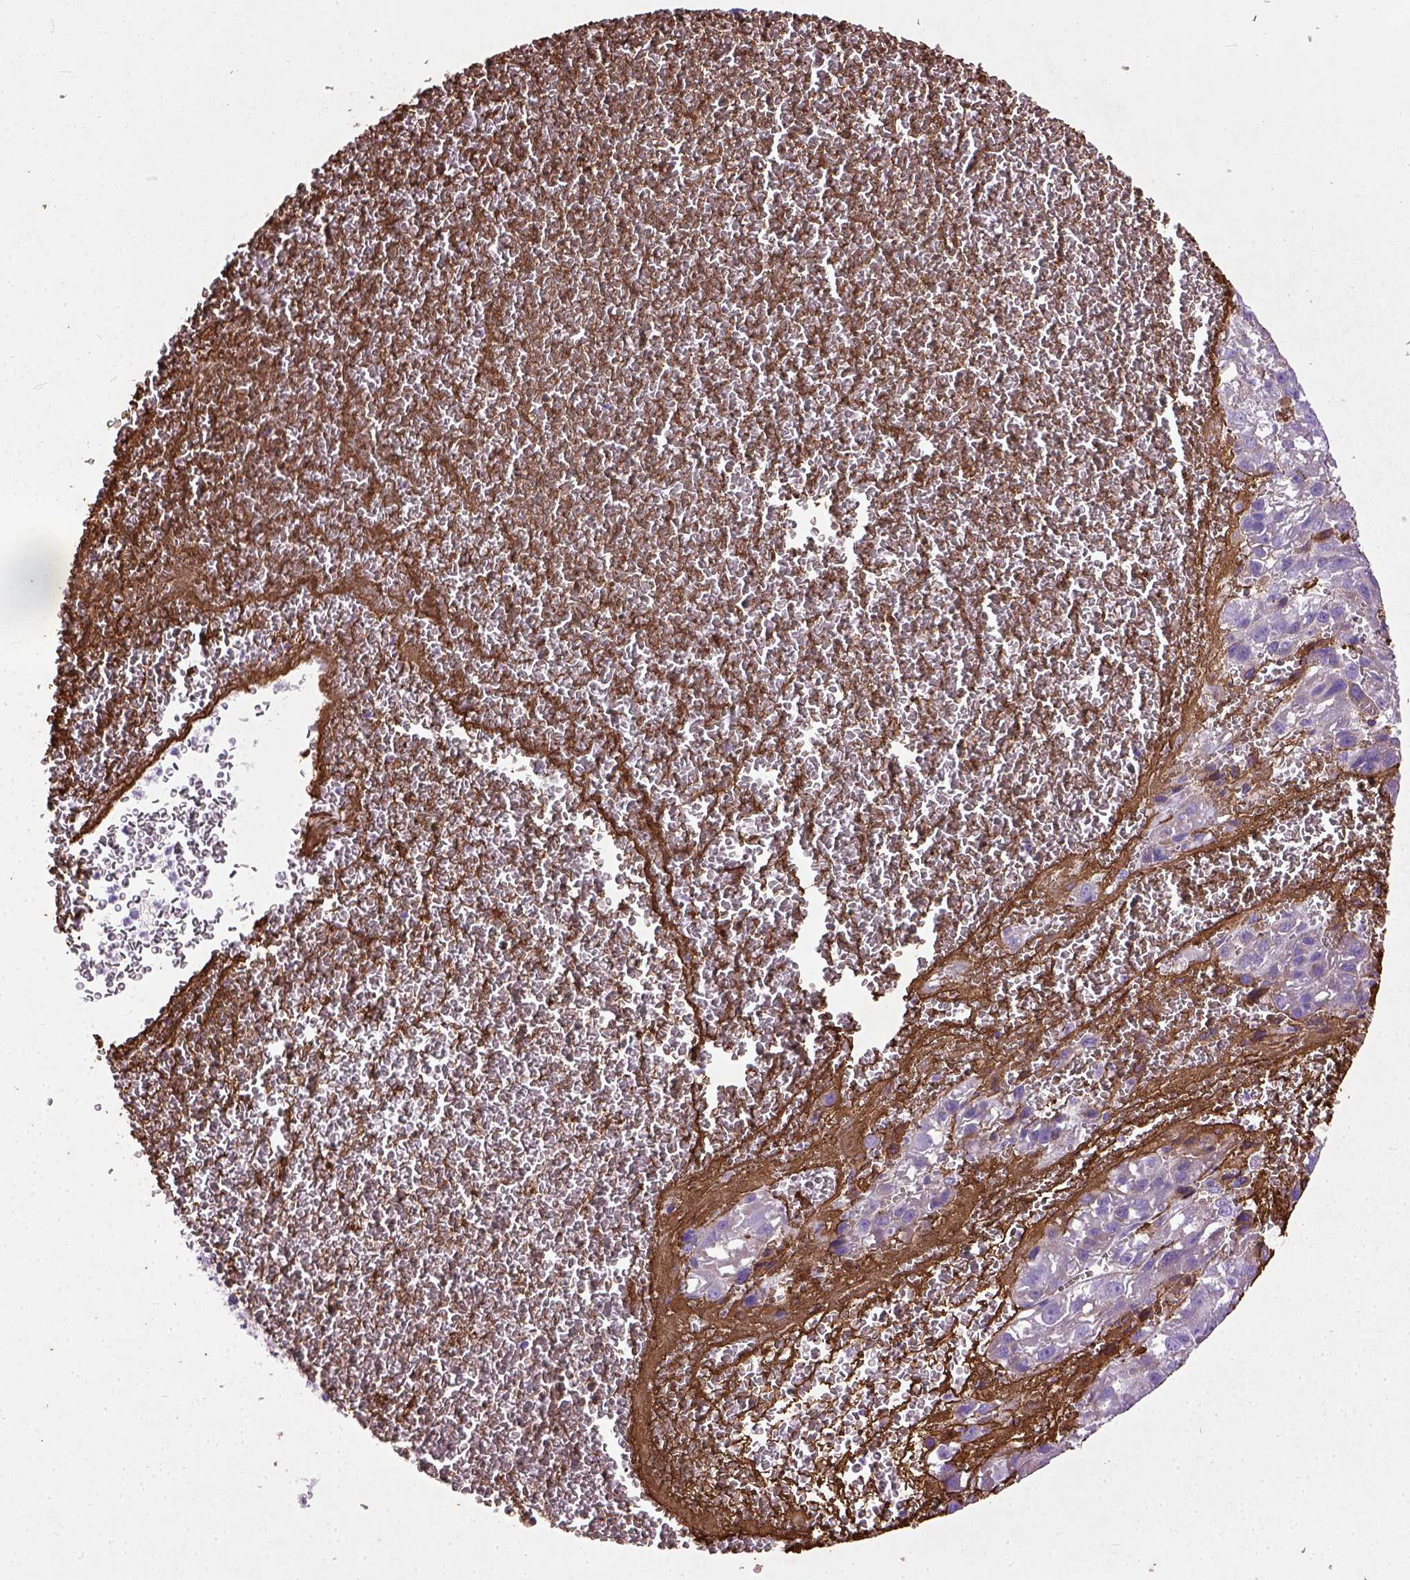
{"staining": {"intensity": "weak", "quantity": "25%-75%", "location": "cytoplasmic/membranous"}, "tissue": "liver cancer", "cell_type": "Tumor cells", "image_type": "cancer", "snomed": [{"axis": "morphology", "description": "Carcinoma, Hepatocellular, NOS"}, {"axis": "topography", "description": "Liver"}], "caption": "Liver cancer tissue reveals weak cytoplasmic/membranous staining in approximately 25%-75% of tumor cells", "gene": "ADAMTS8", "patient": {"sex": "female", "age": 70}}